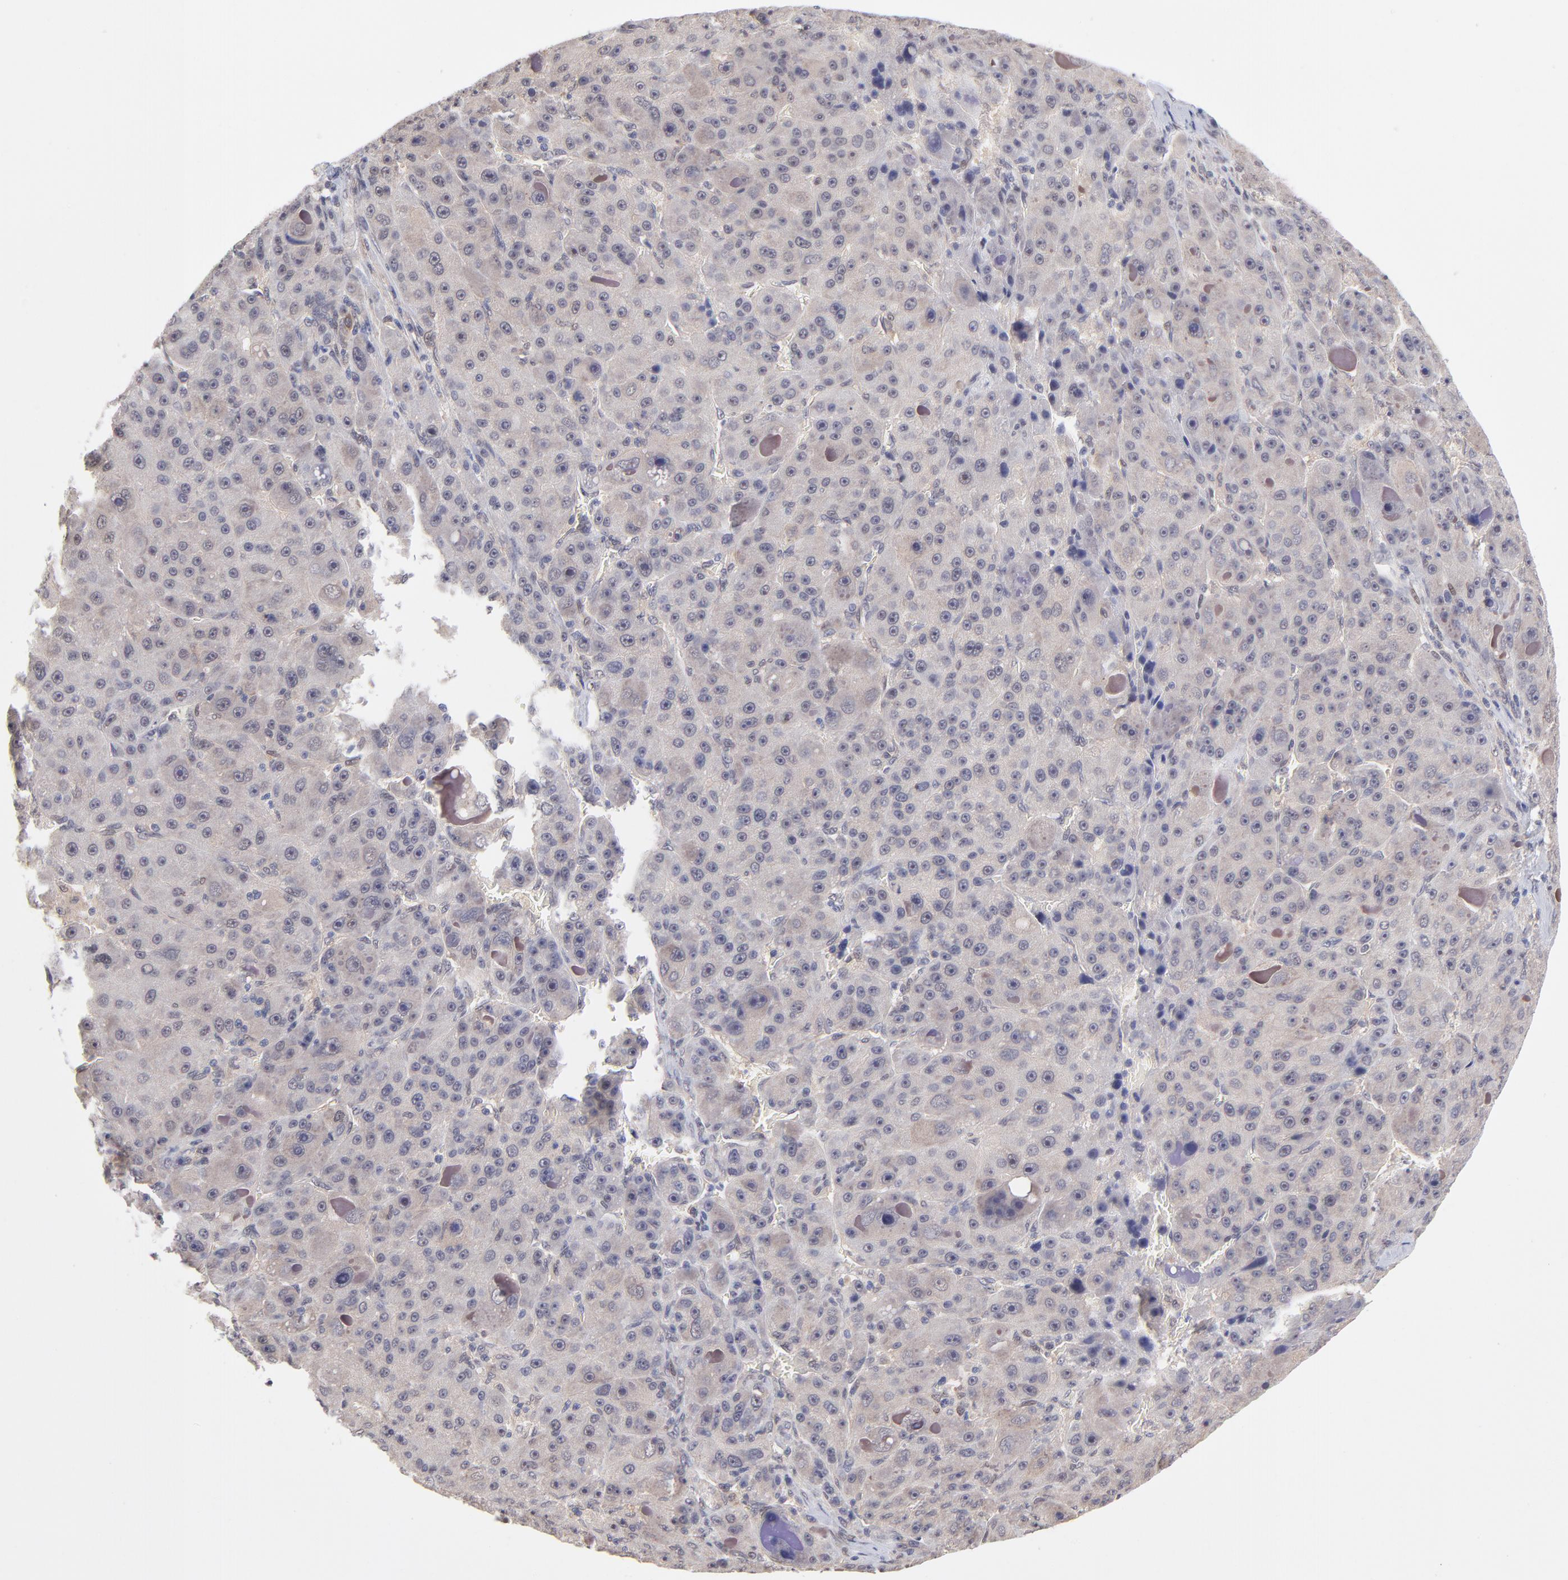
{"staining": {"intensity": "weak", "quantity": "<25%", "location": "cytoplasmic/membranous"}, "tissue": "liver cancer", "cell_type": "Tumor cells", "image_type": "cancer", "snomed": [{"axis": "morphology", "description": "Carcinoma, Hepatocellular, NOS"}, {"axis": "topography", "description": "Liver"}], "caption": "This is an immunohistochemistry image of human hepatocellular carcinoma (liver). There is no staining in tumor cells.", "gene": "UBE2E3", "patient": {"sex": "male", "age": 76}}